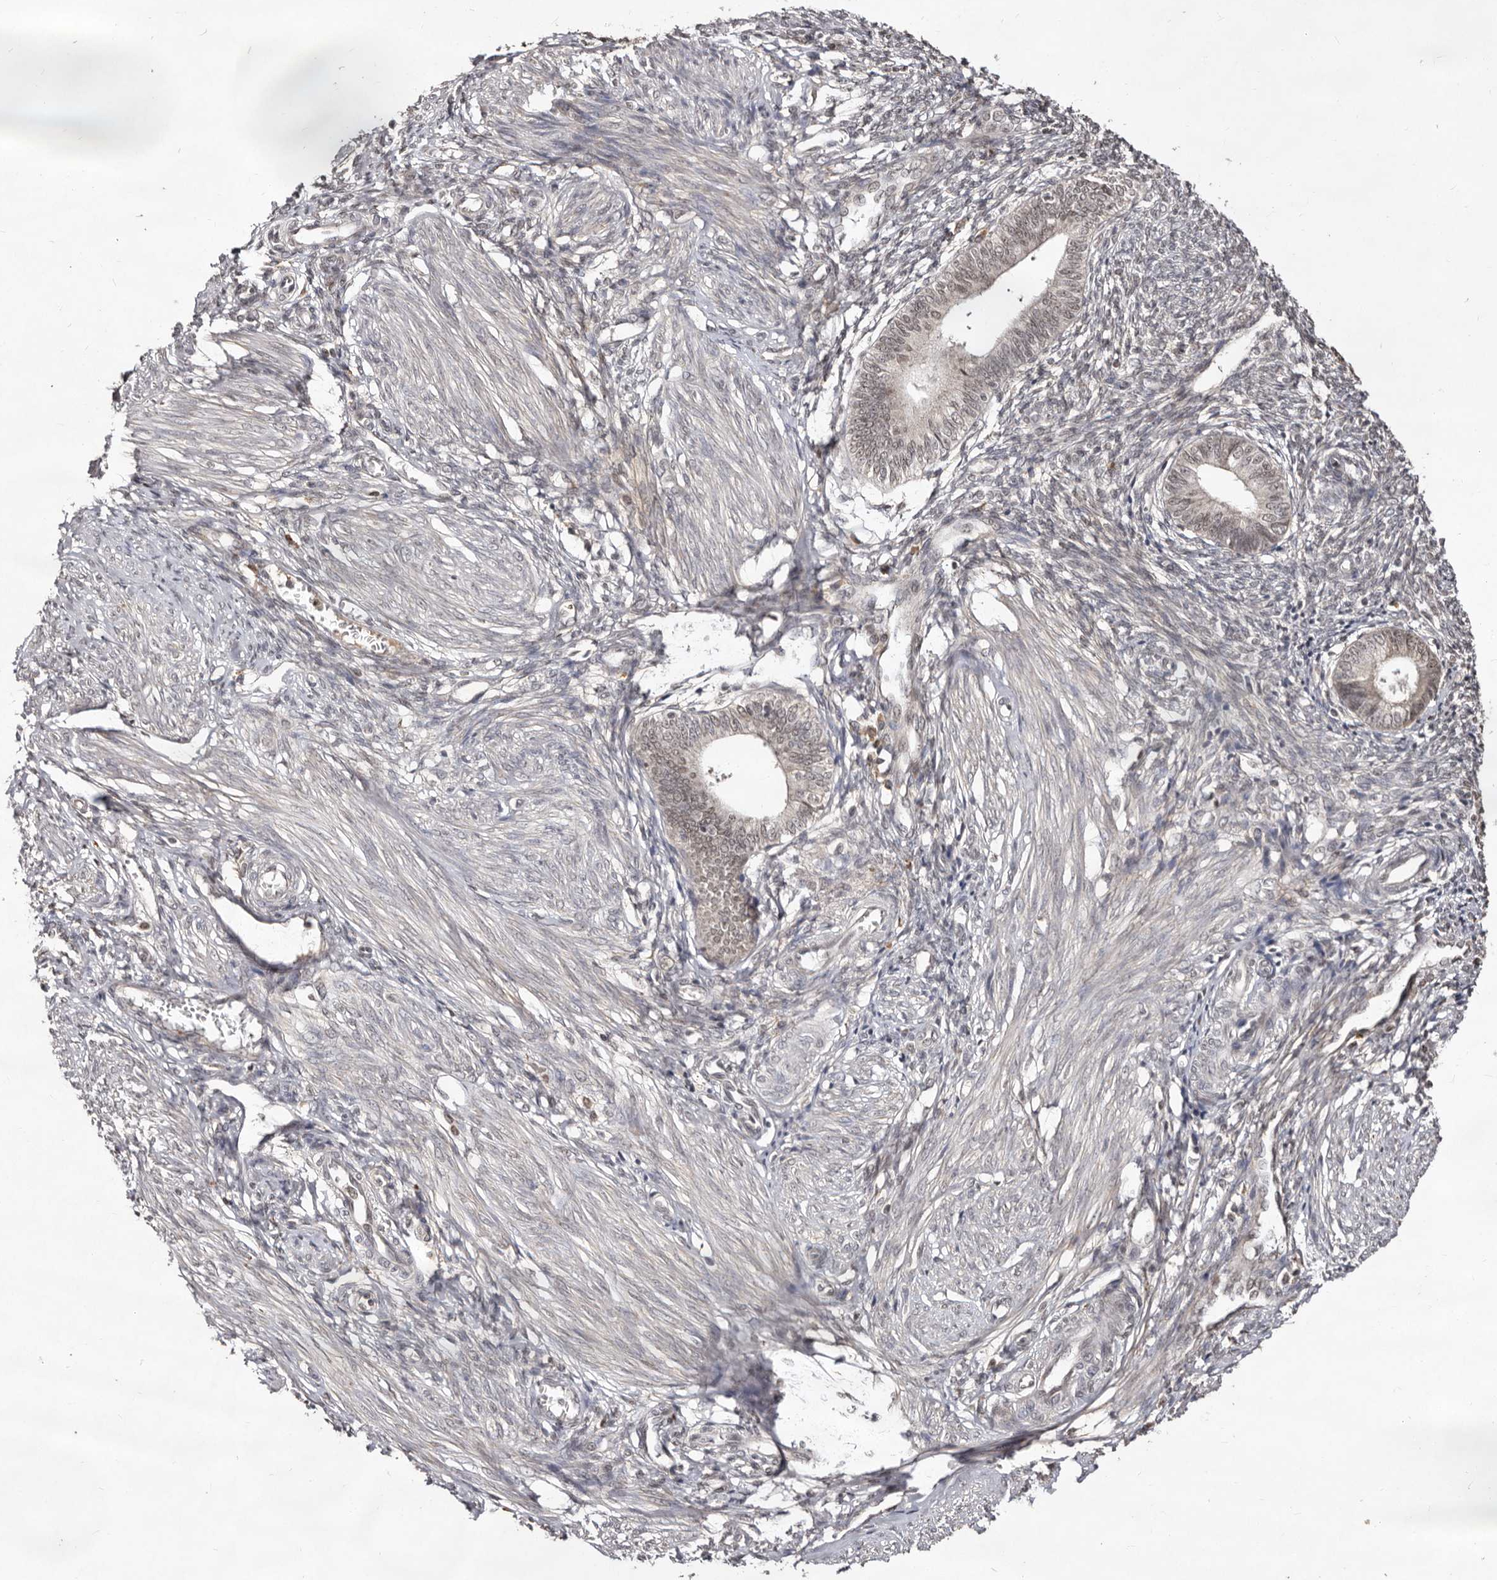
{"staining": {"intensity": "weak", "quantity": "<25%", "location": "cytoplasmic/membranous"}, "tissue": "endometrium", "cell_type": "Cells in endometrial stroma", "image_type": "normal", "snomed": [{"axis": "morphology", "description": "Normal tissue, NOS"}, {"axis": "topography", "description": "Endometrium"}], "caption": "This is a image of immunohistochemistry staining of benign endometrium, which shows no positivity in cells in endometrial stroma.", "gene": "LCORL", "patient": {"sex": "female", "age": 46}}